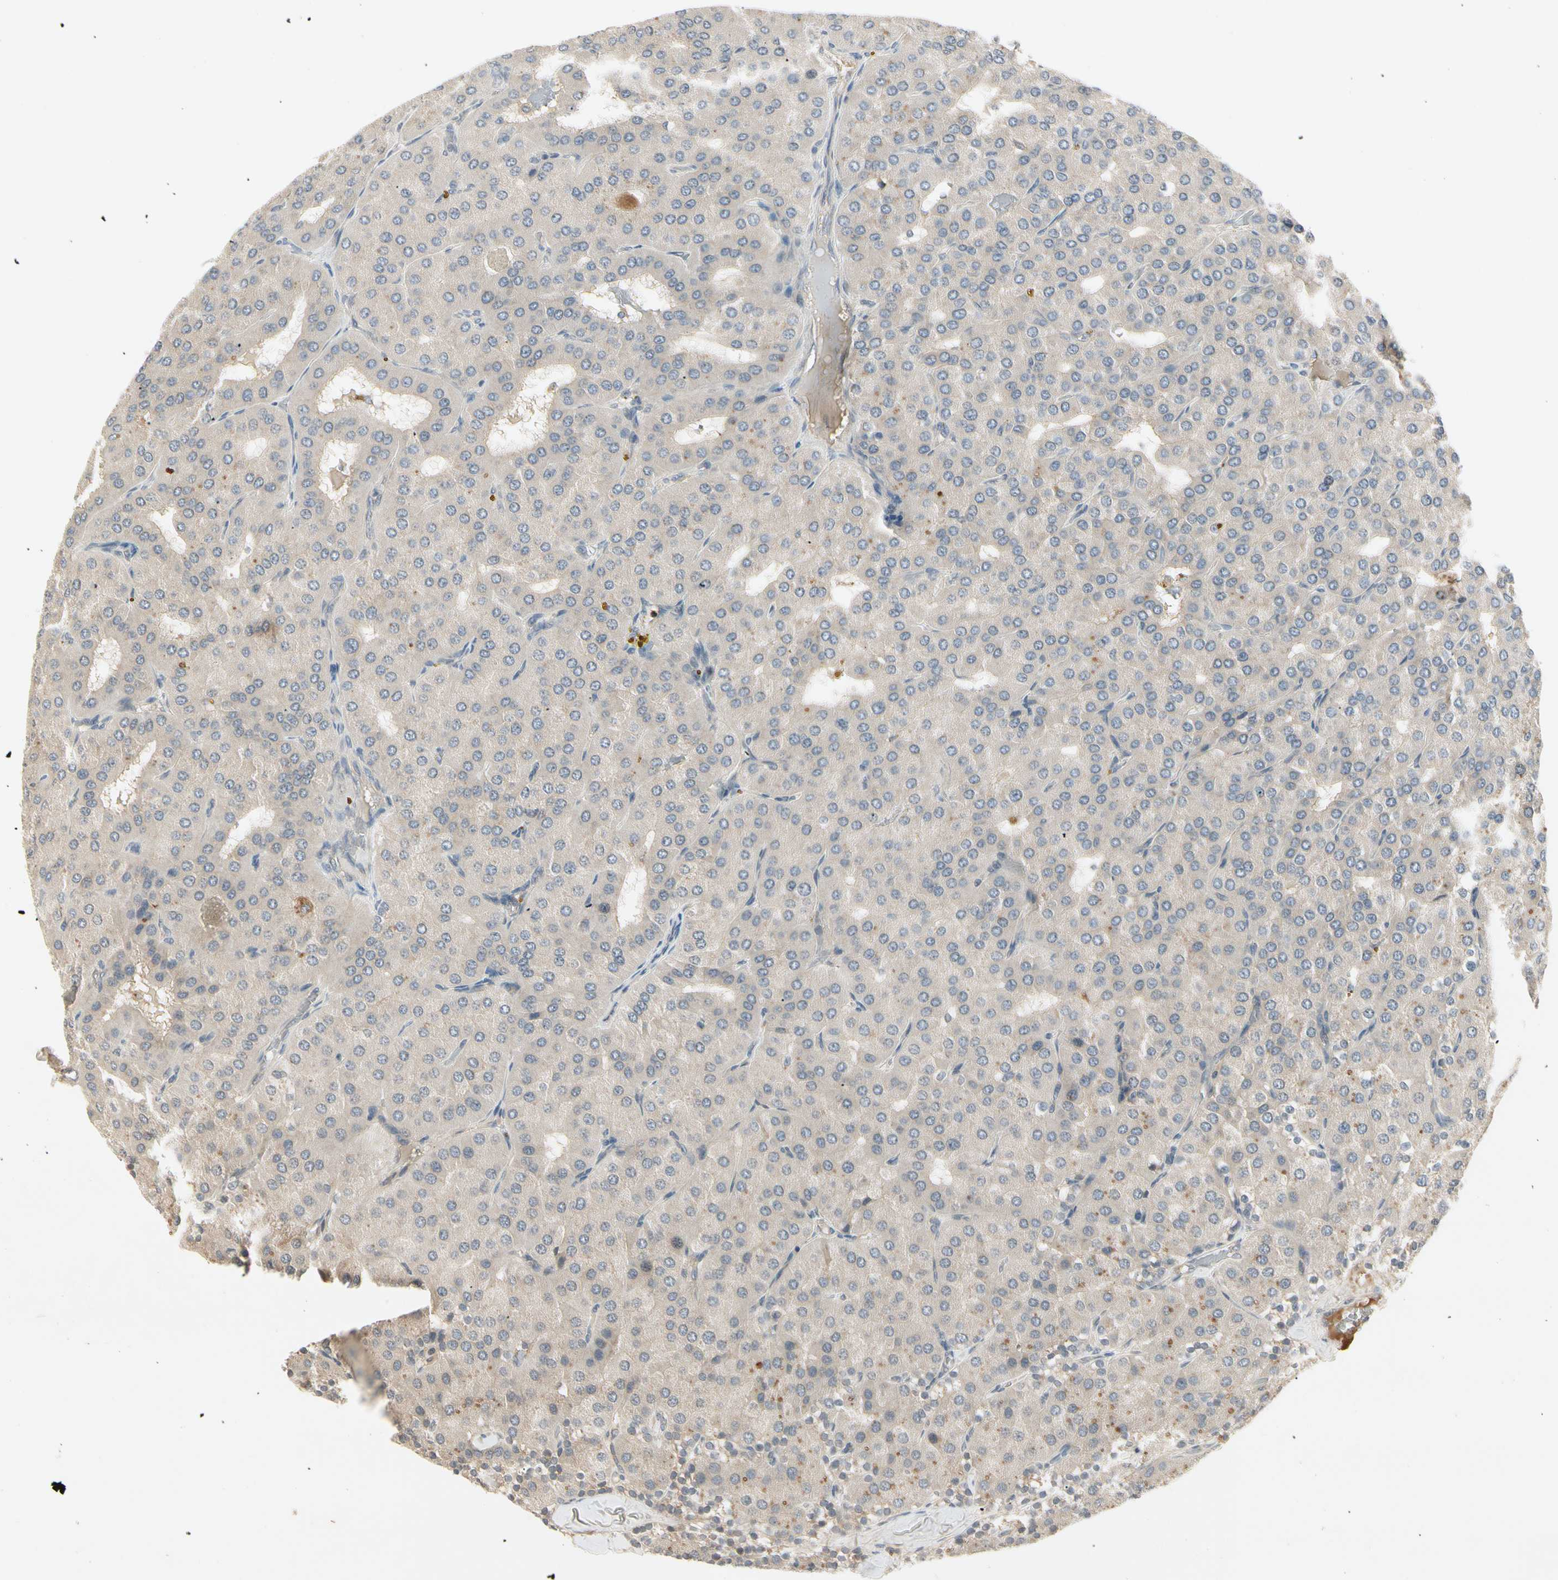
{"staining": {"intensity": "weak", "quantity": "<25%", "location": "cytoplasmic/membranous"}, "tissue": "parathyroid gland", "cell_type": "Glandular cells", "image_type": "normal", "snomed": [{"axis": "morphology", "description": "Normal tissue, NOS"}, {"axis": "morphology", "description": "Adenoma, NOS"}, {"axis": "topography", "description": "Parathyroid gland"}], "caption": "Immunohistochemistry of unremarkable human parathyroid gland exhibits no staining in glandular cells.", "gene": "CCL4", "patient": {"sex": "female", "age": 86}}